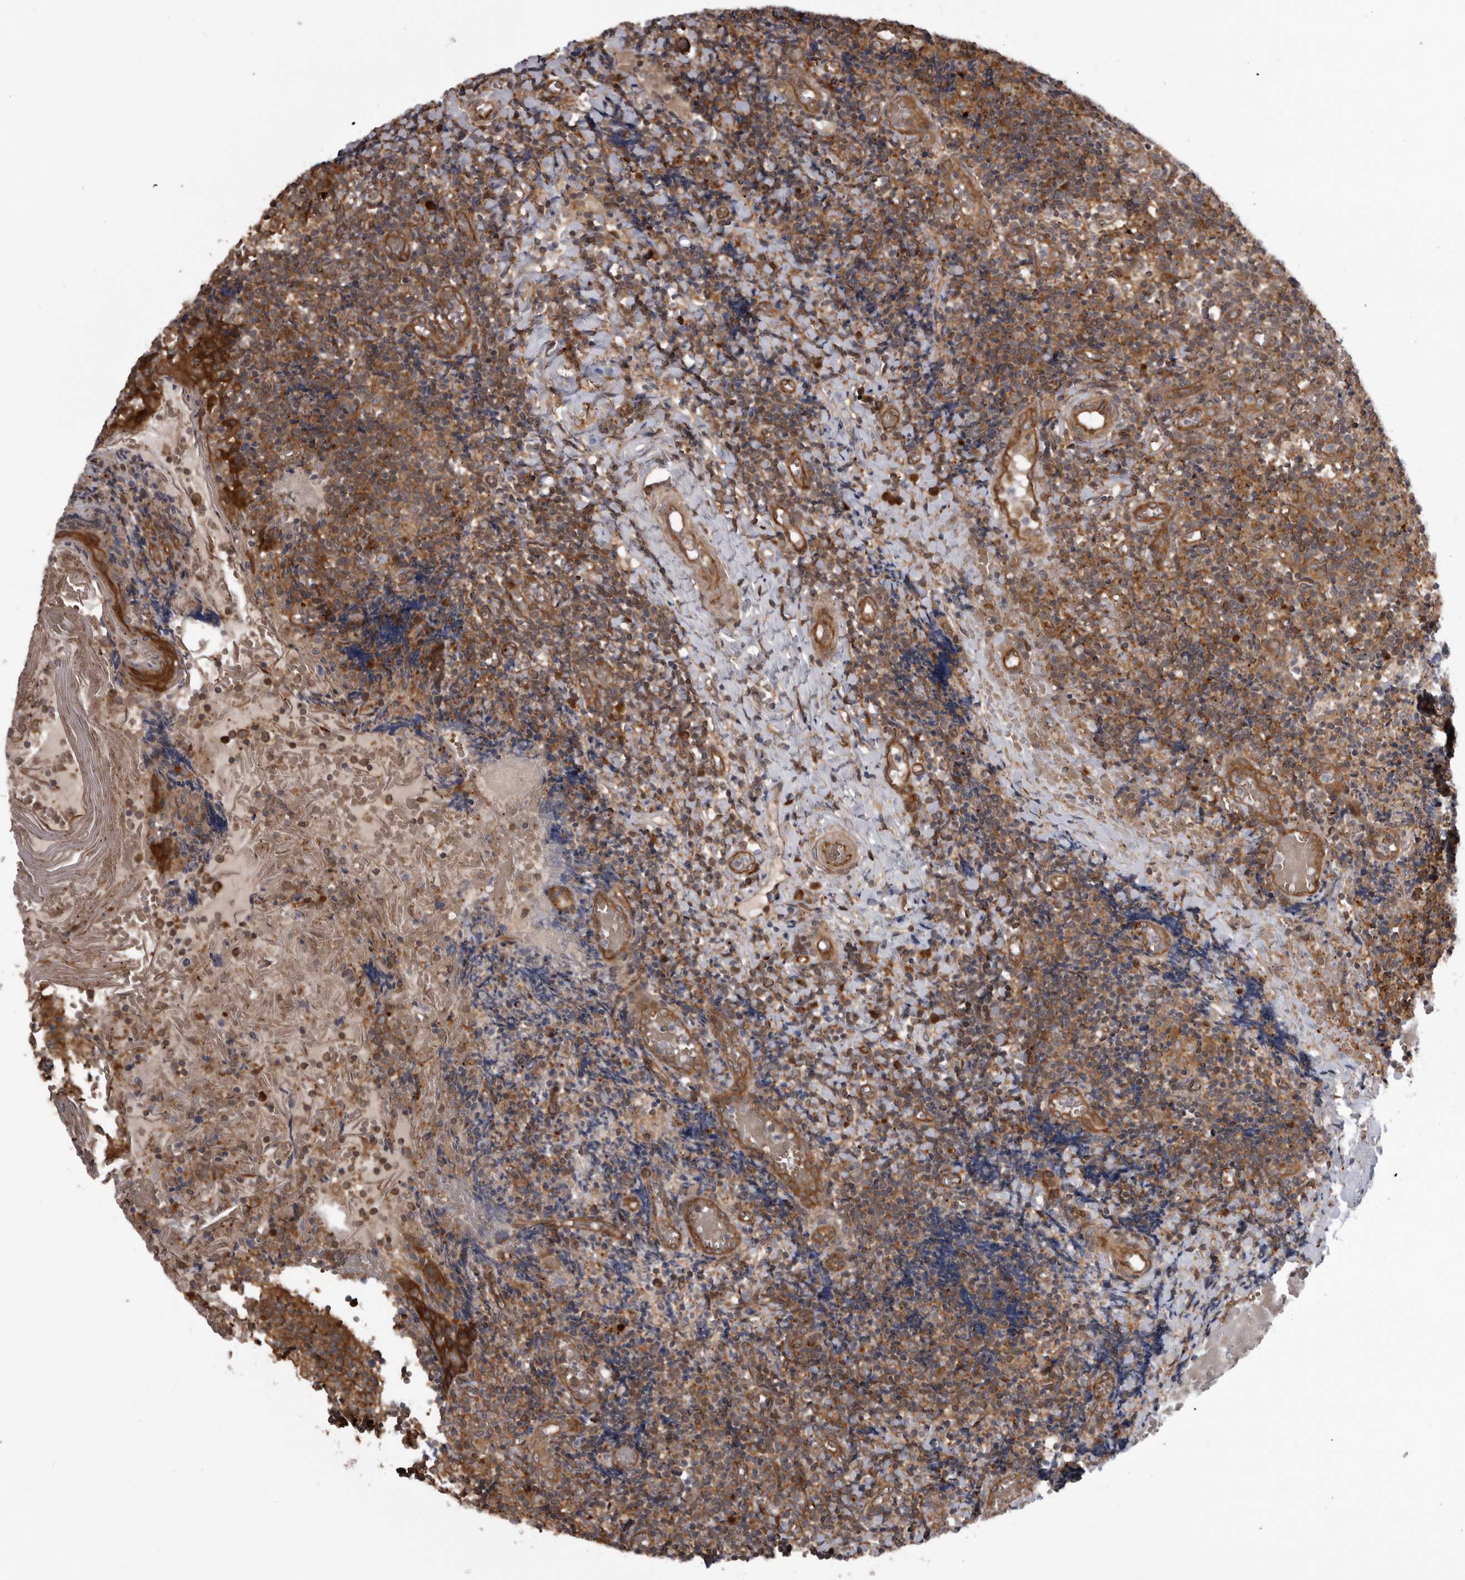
{"staining": {"intensity": "moderate", "quantity": ">75%", "location": "cytoplasmic/membranous"}, "tissue": "tonsil", "cell_type": "Germinal center cells", "image_type": "normal", "snomed": [{"axis": "morphology", "description": "Normal tissue, NOS"}, {"axis": "topography", "description": "Tonsil"}], "caption": "The photomicrograph exhibits staining of normal tonsil, revealing moderate cytoplasmic/membranous protein positivity (brown color) within germinal center cells. The staining is performed using DAB (3,3'-diaminobenzidine) brown chromogen to label protein expression. The nuclei are counter-stained blue using hematoxylin.", "gene": "RAB3GAP2", "patient": {"sex": "female", "age": 19}}